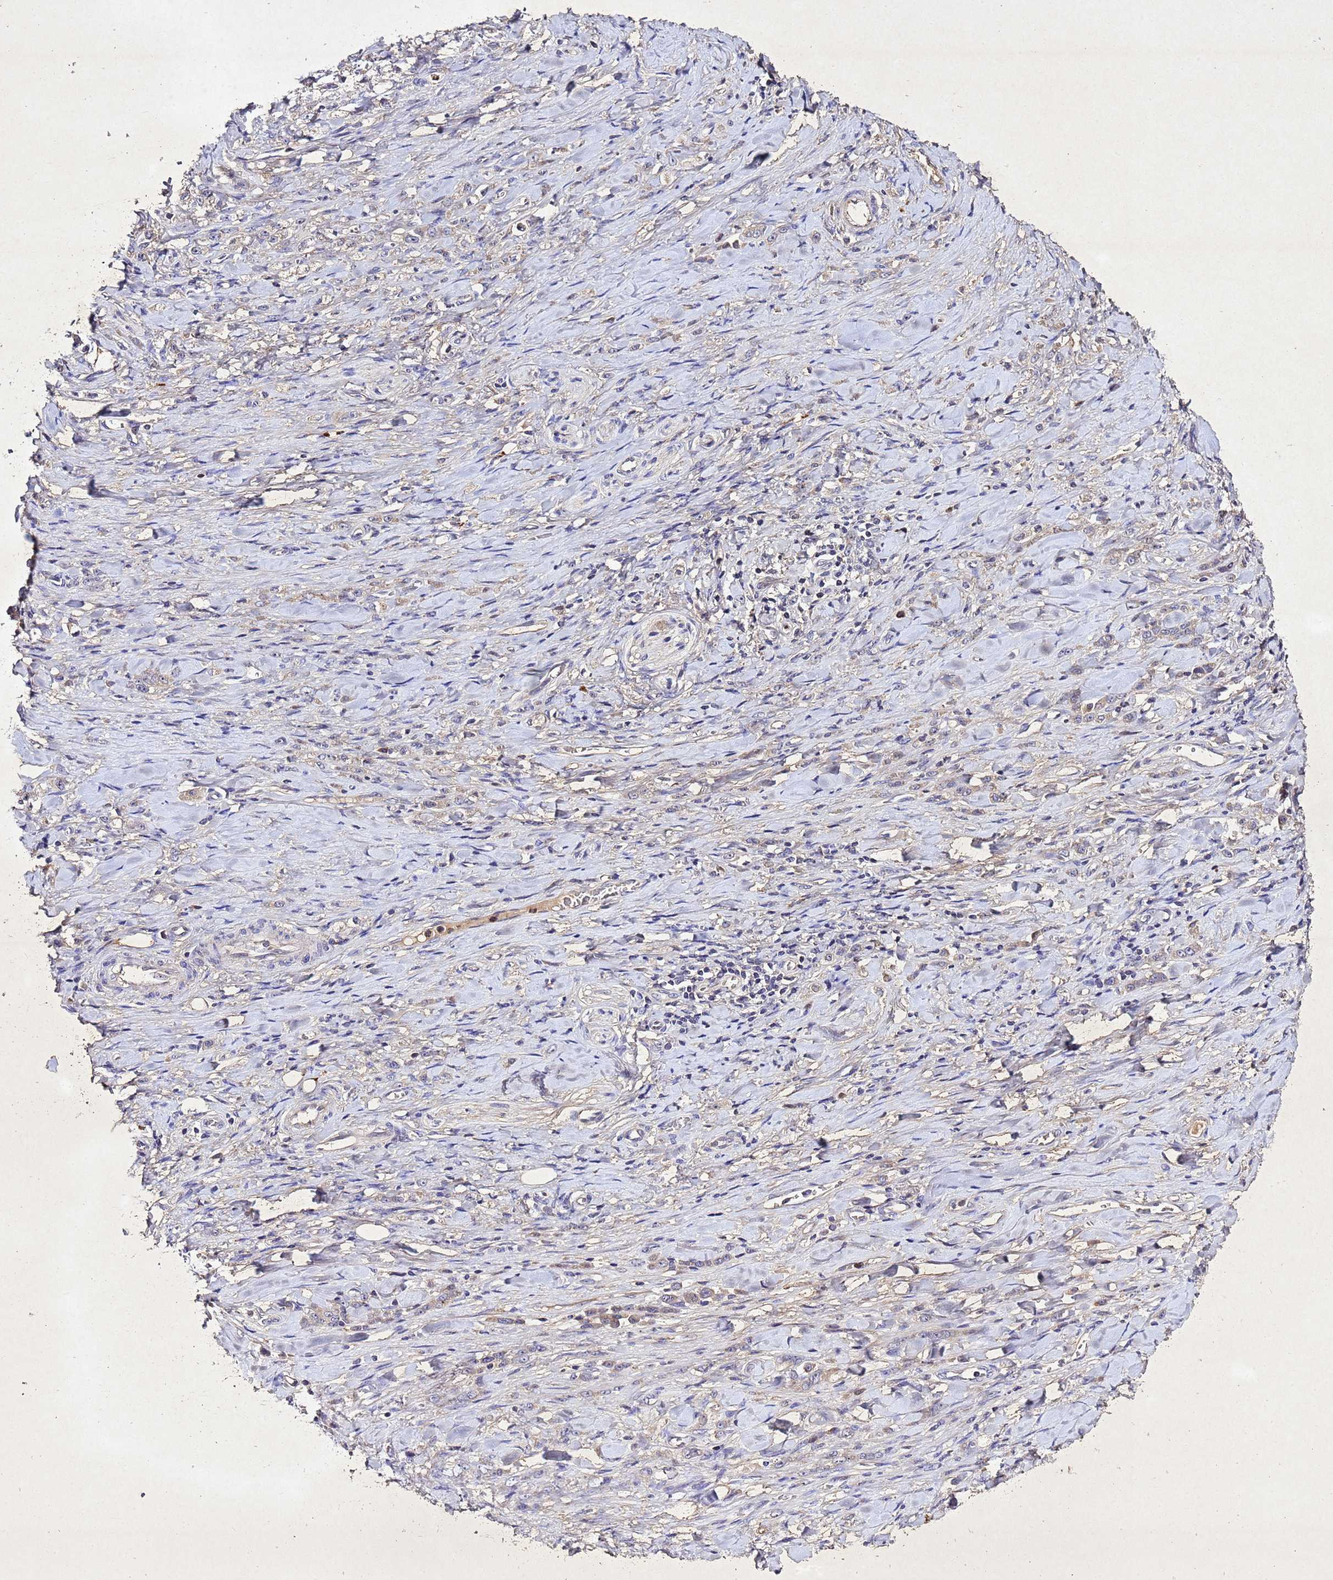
{"staining": {"intensity": "weak", "quantity": "<25%", "location": "cytoplasmic/membranous"}, "tissue": "stomach cancer", "cell_type": "Tumor cells", "image_type": "cancer", "snomed": [{"axis": "morphology", "description": "Normal tissue, NOS"}, {"axis": "morphology", "description": "Adenocarcinoma, NOS"}, {"axis": "topography", "description": "Stomach"}], "caption": "Tumor cells show no significant positivity in stomach adenocarcinoma. (Brightfield microscopy of DAB IHC at high magnification).", "gene": "SV2B", "patient": {"sex": "male", "age": 82}}